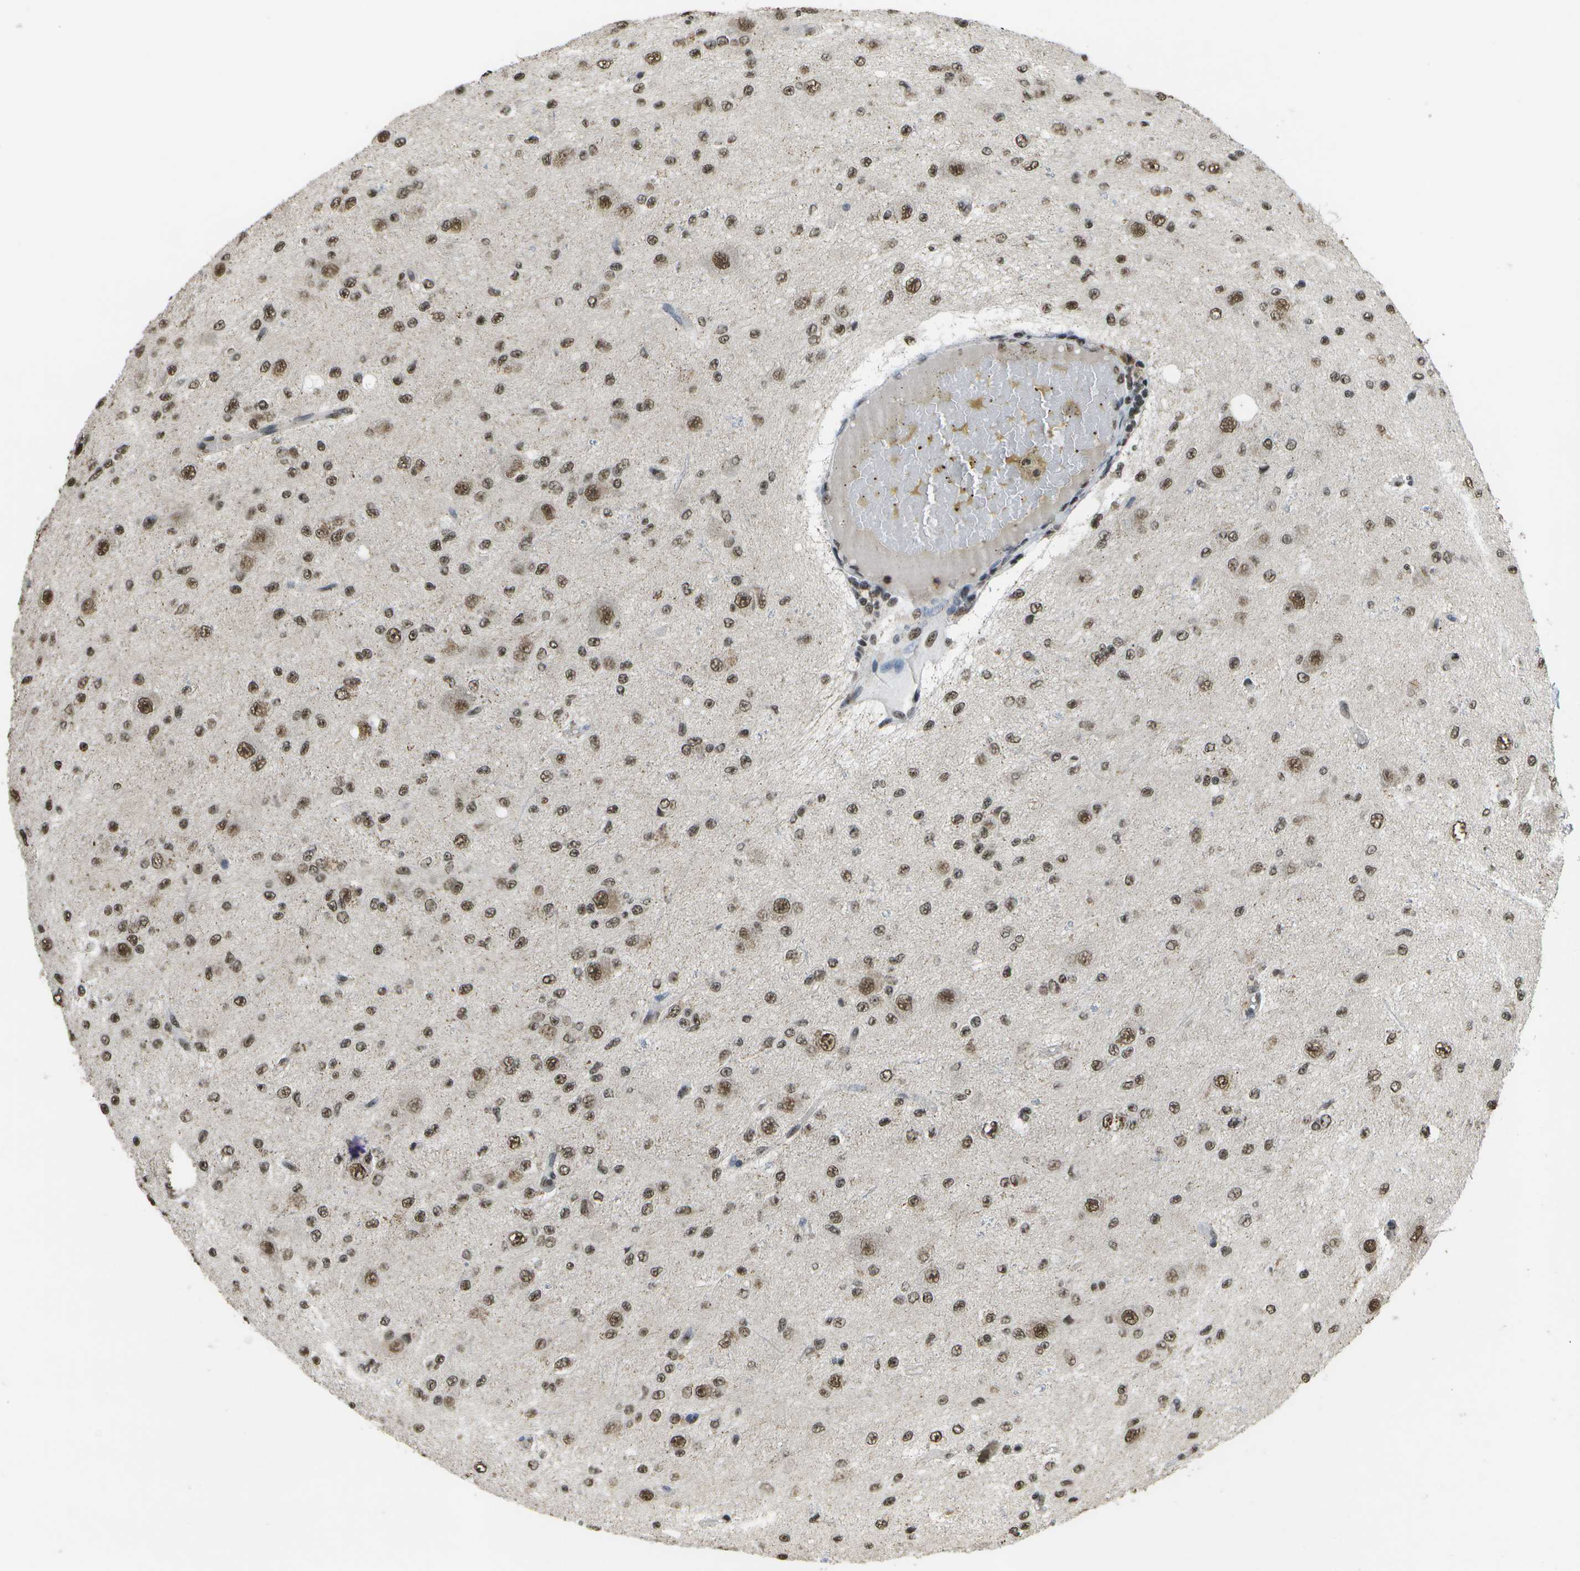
{"staining": {"intensity": "moderate", "quantity": ">75%", "location": "nuclear"}, "tissue": "glioma", "cell_type": "Tumor cells", "image_type": "cancer", "snomed": [{"axis": "morphology", "description": "Glioma, malignant, High grade"}, {"axis": "topography", "description": "pancreas cauda"}], "caption": "This photomicrograph reveals immunohistochemistry staining of malignant glioma (high-grade), with medium moderate nuclear staining in about >75% of tumor cells.", "gene": "SPEN", "patient": {"sex": "male", "age": 60}}